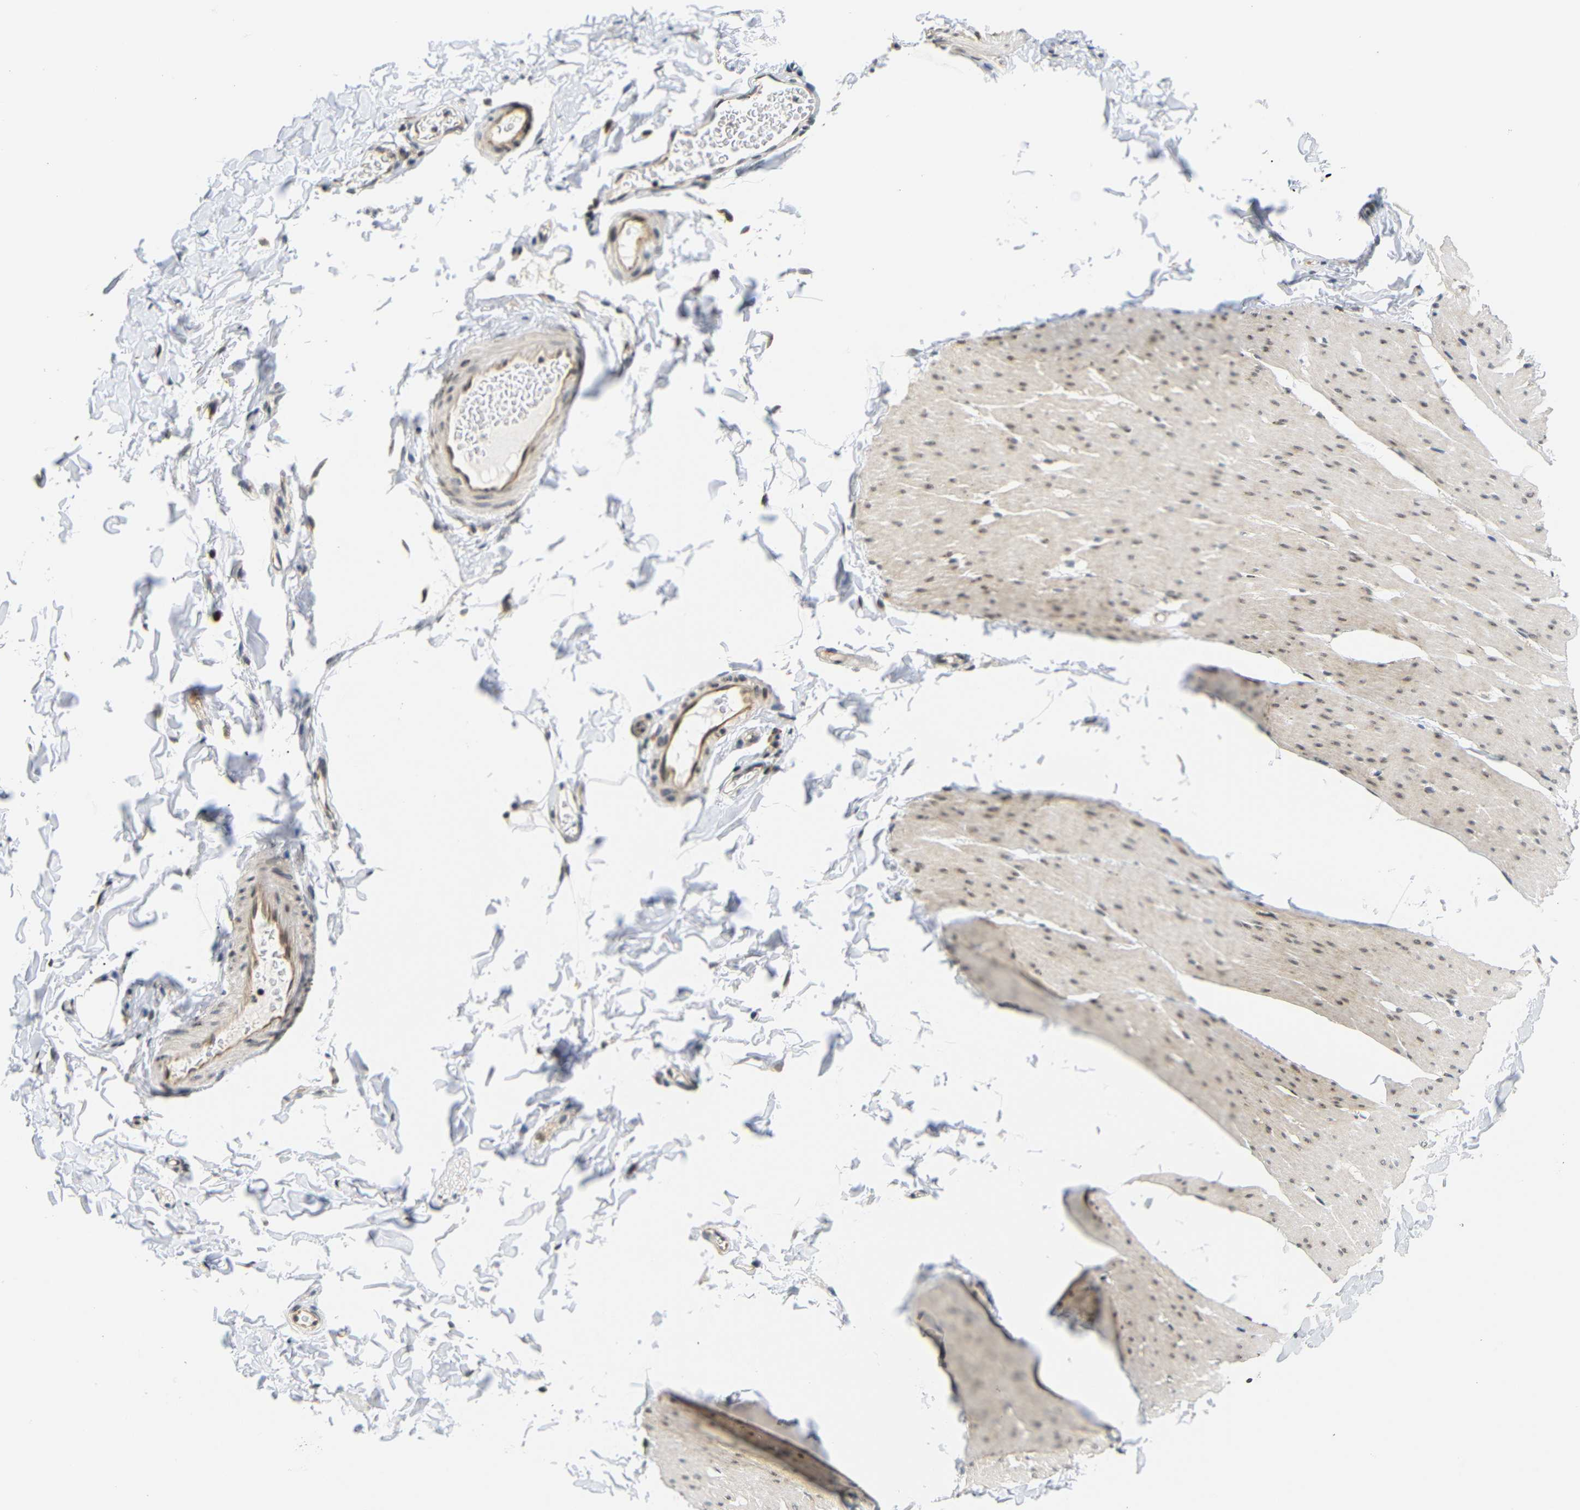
{"staining": {"intensity": "negative", "quantity": "none", "location": "none"}, "tissue": "smooth muscle", "cell_type": "Smooth muscle cells", "image_type": "normal", "snomed": [{"axis": "morphology", "description": "Normal tissue, NOS"}, {"axis": "topography", "description": "Smooth muscle"}, {"axis": "topography", "description": "Colon"}], "caption": "This histopathology image is of benign smooth muscle stained with immunohistochemistry to label a protein in brown with the nuclei are counter-stained blue. There is no expression in smooth muscle cells.", "gene": "GJA5", "patient": {"sex": "male", "age": 67}}